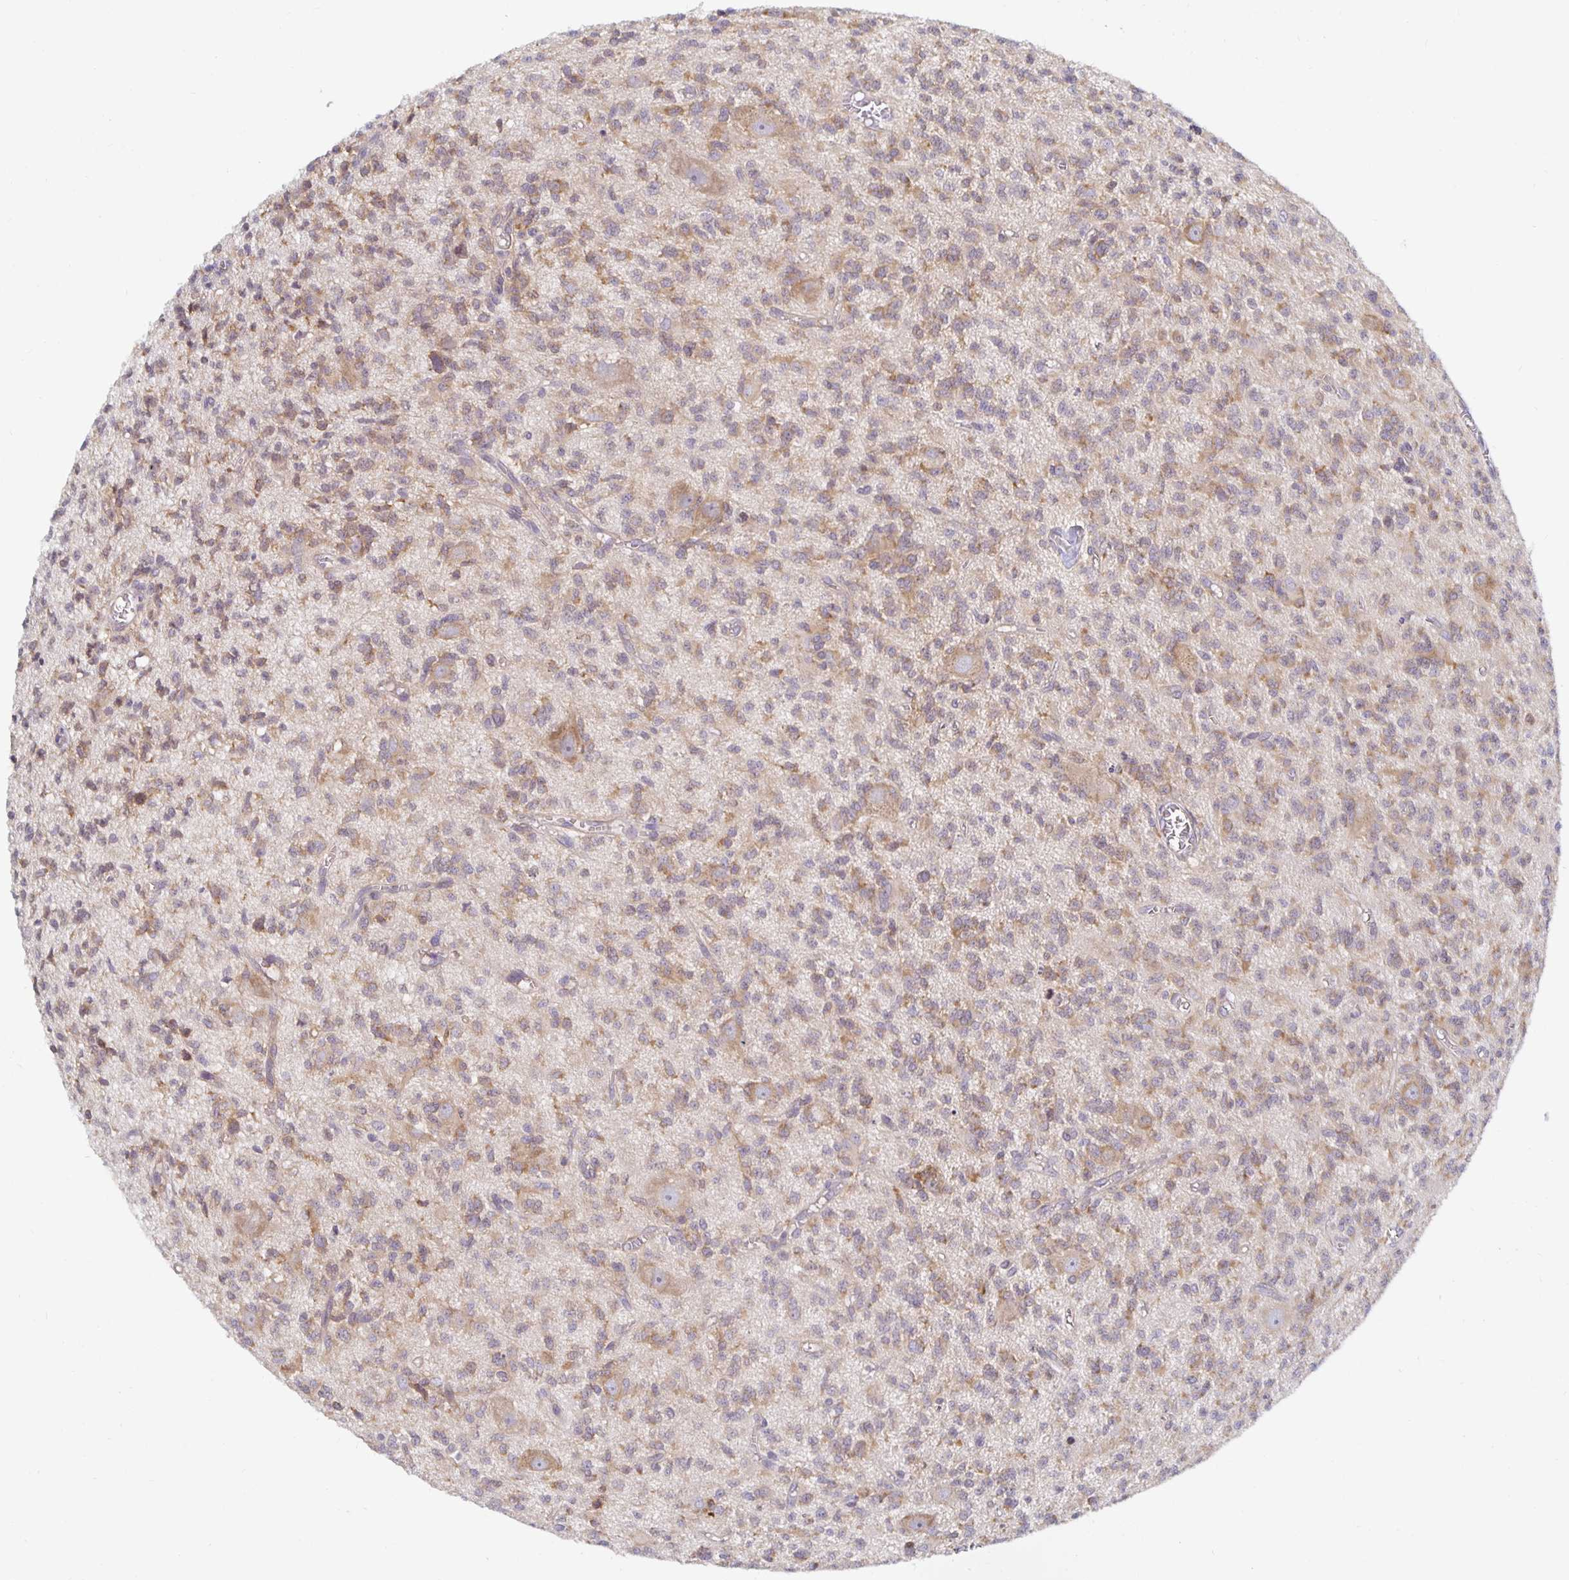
{"staining": {"intensity": "weak", "quantity": ">75%", "location": "cytoplasmic/membranous"}, "tissue": "glioma", "cell_type": "Tumor cells", "image_type": "cancer", "snomed": [{"axis": "morphology", "description": "Glioma, malignant, Low grade"}, {"axis": "topography", "description": "Brain"}], "caption": "This histopathology image shows glioma stained with immunohistochemistry to label a protein in brown. The cytoplasmic/membranous of tumor cells show weak positivity for the protein. Nuclei are counter-stained blue.", "gene": "PDAP1", "patient": {"sex": "male", "age": 64}}